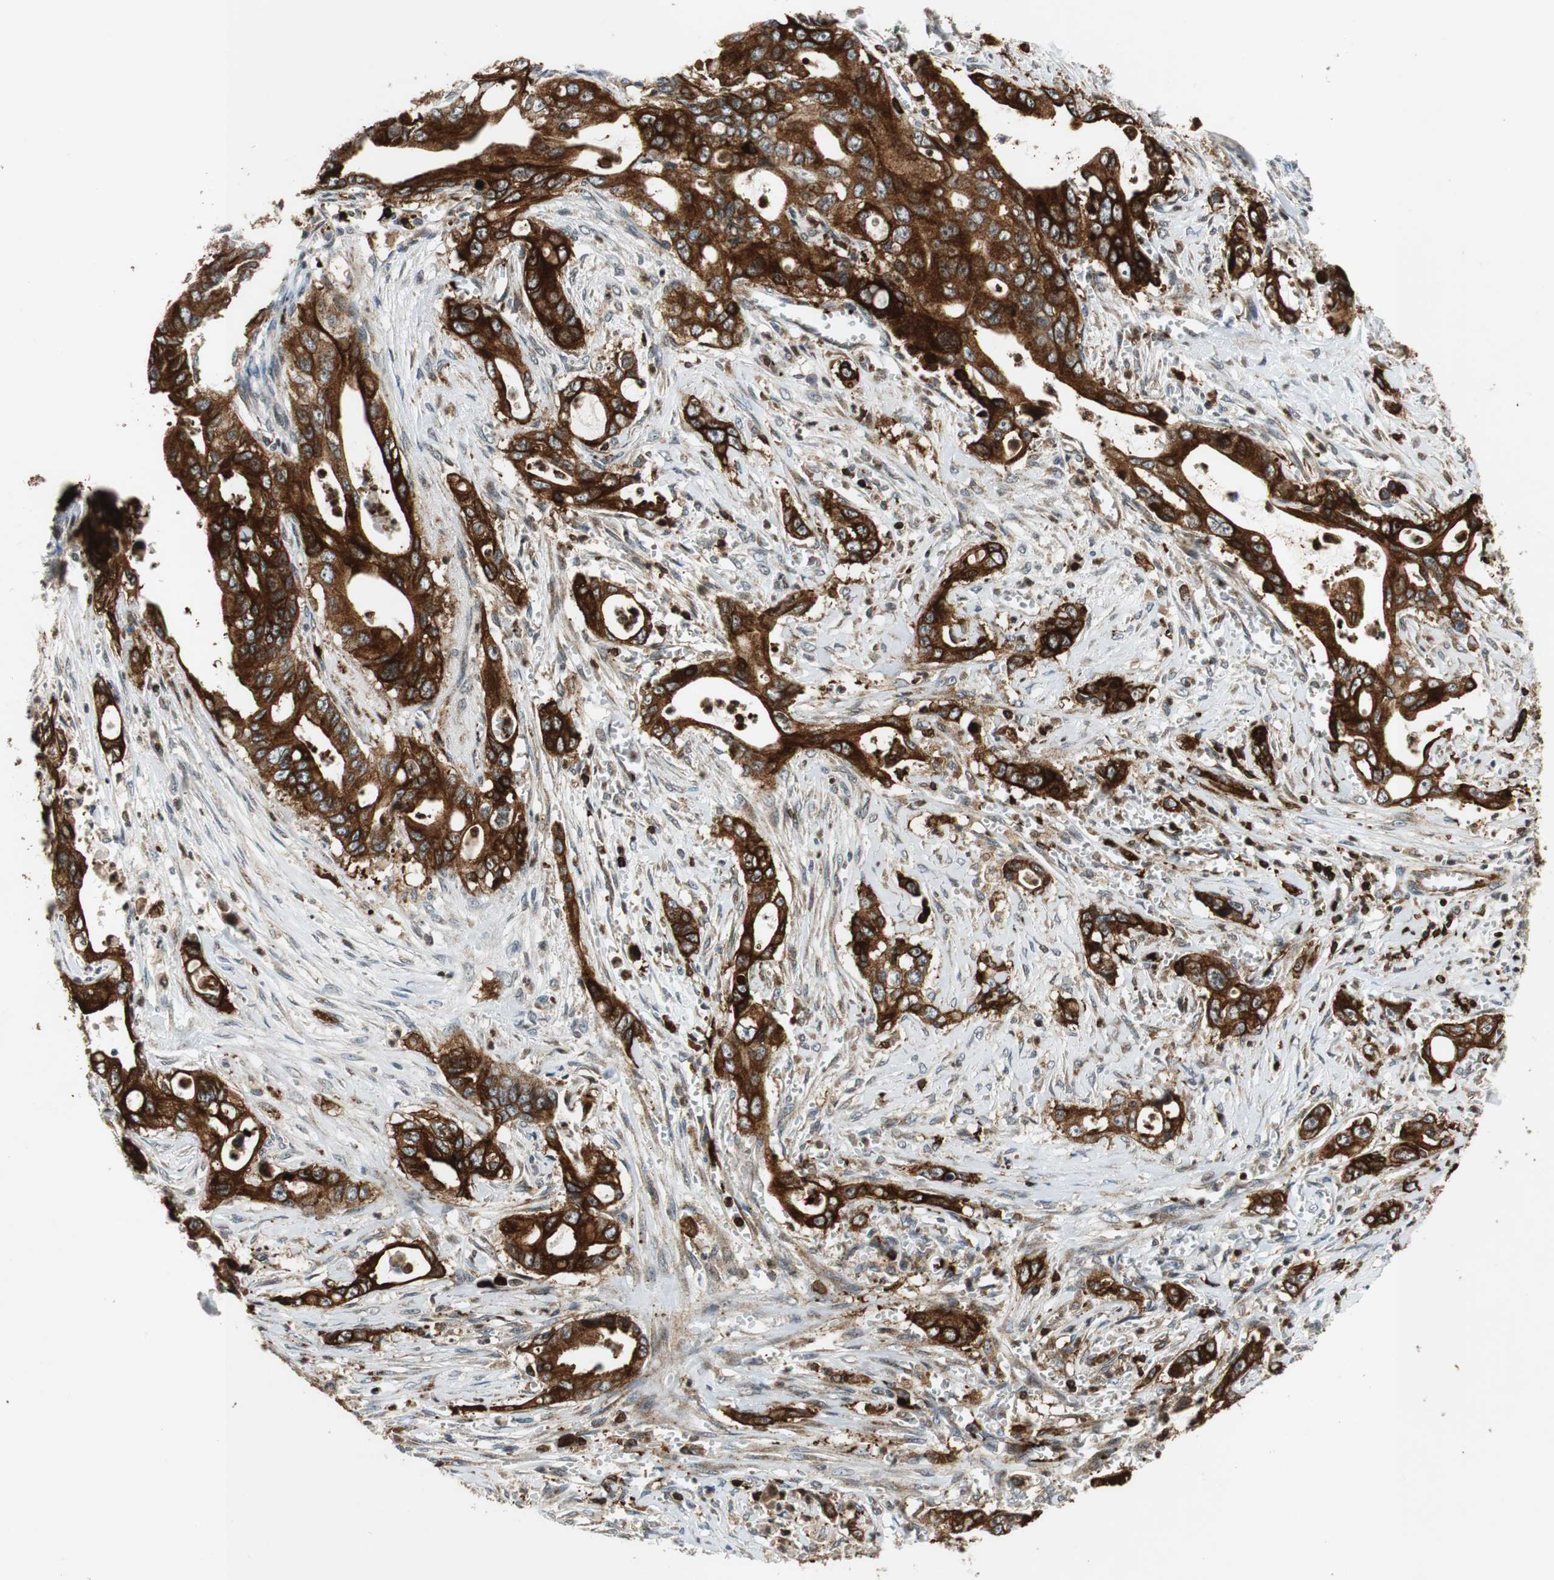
{"staining": {"intensity": "strong", "quantity": ">75%", "location": "cytoplasmic/membranous"}, "tissue": "pancreatic cancer", "cell_type": "Tumor cells", "image_type": "cancer", "snomed": [{"axis": "morphology", "description": "Adenocarcinoma, NOS"}, {"axis": "topography", "description": "Pancreas"}], "caption": "Pancreatic adenocarcinoma stained with a brown dye exhibits strong cytoplasmic/membranous positive positivity in about >75% of tumor cells.", "gene": "TUBA4A", "patient": {"sex": "male", "age": 59}}